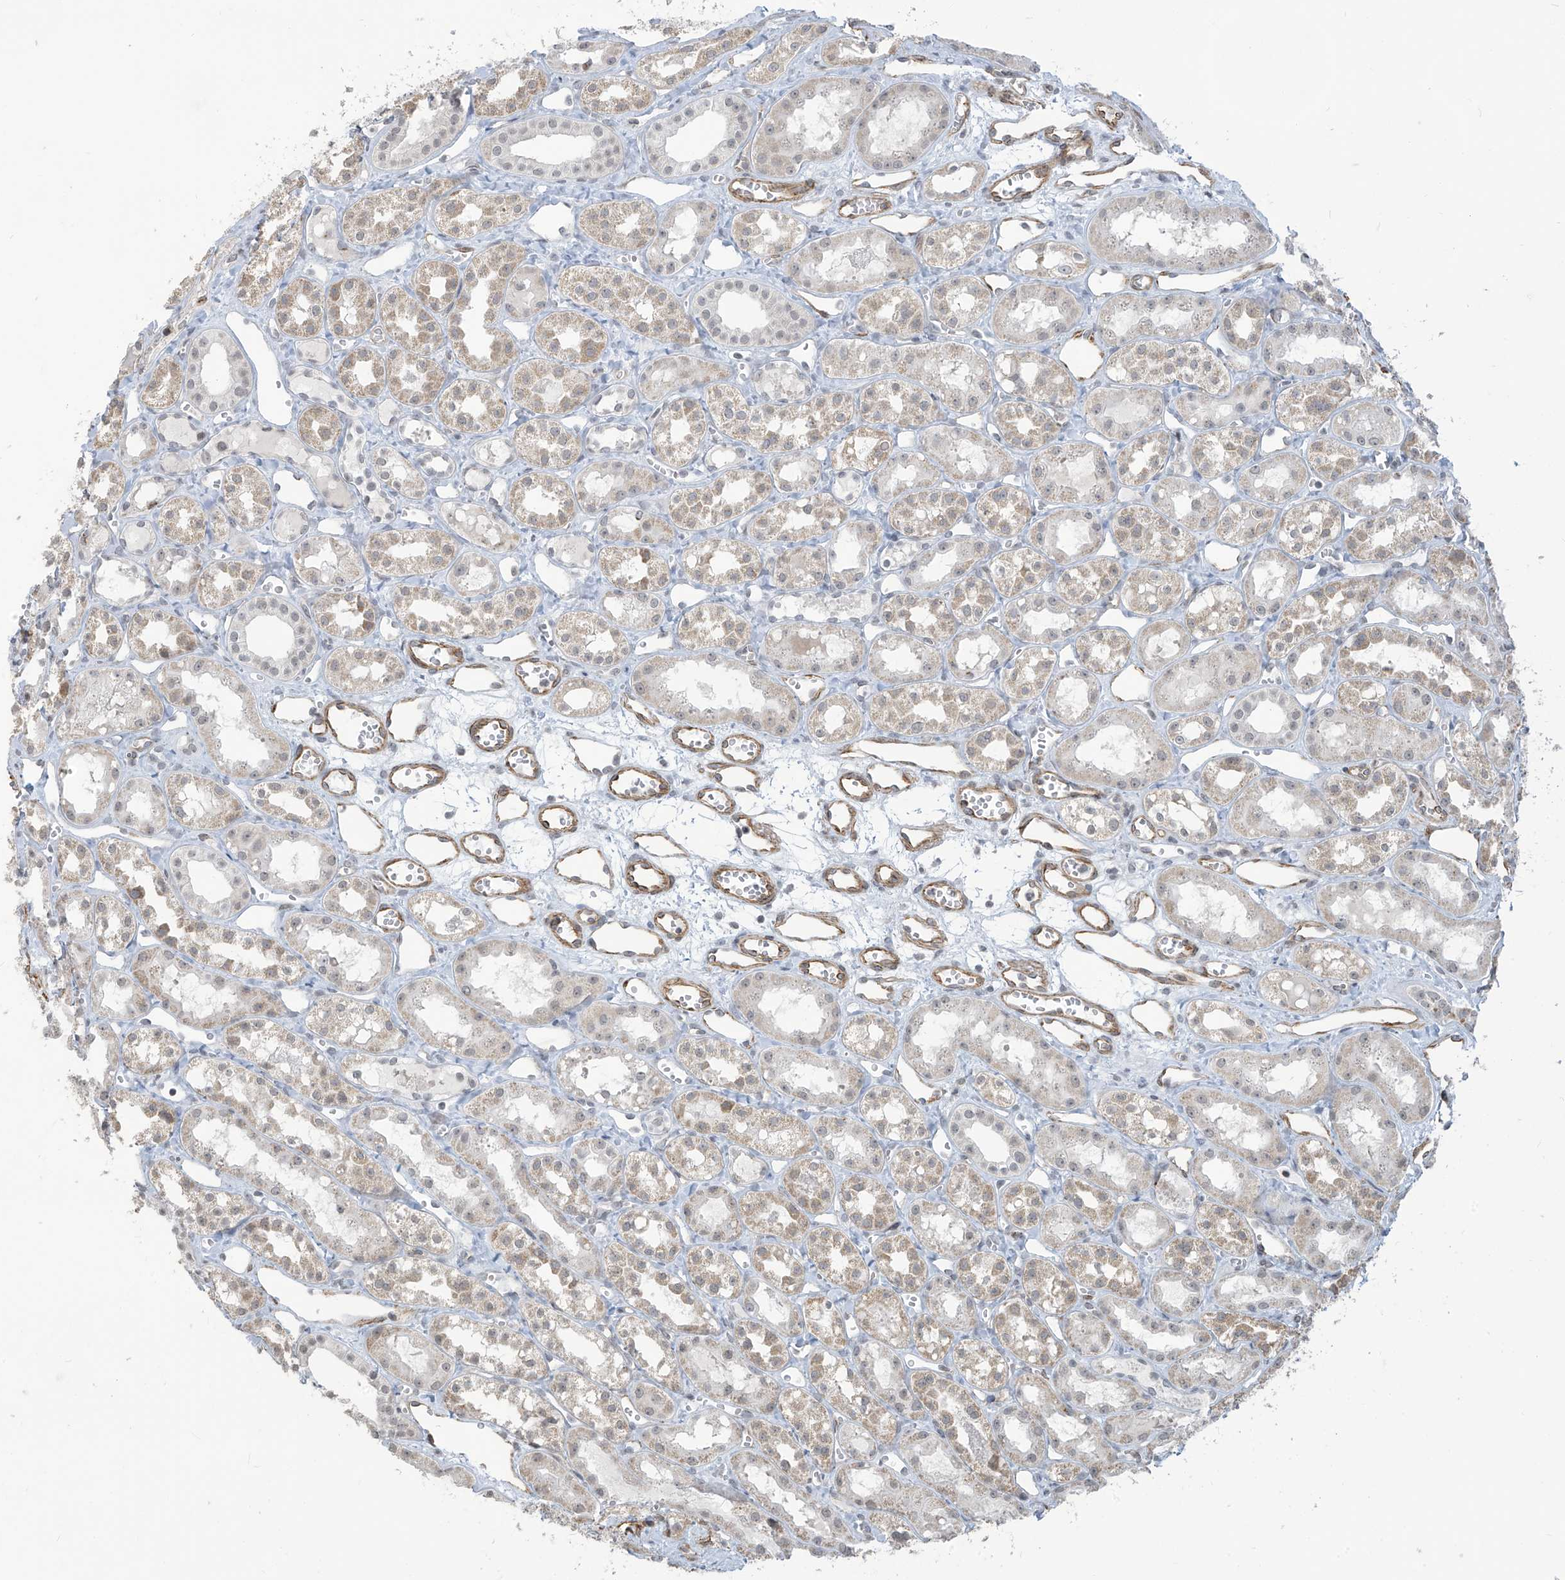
{"staining": {"intensity": "negative", "quantity": "none", "location": "none"}, "tissue": "kidney", "cell_type": "Cells in glomeruli", "image_type": "normal", "snomed": [{"axis": "morphology", "description": "Normal tissue, NOS"}, {"axis": "topography", "description": "Kidney"}], "caption": "DAB immunohistochemical staining of benign human kidney displays no significant expression in cells in glomeruli.", "gene": "METAP1D", "patient": {"sex": "male", "age": 16}}